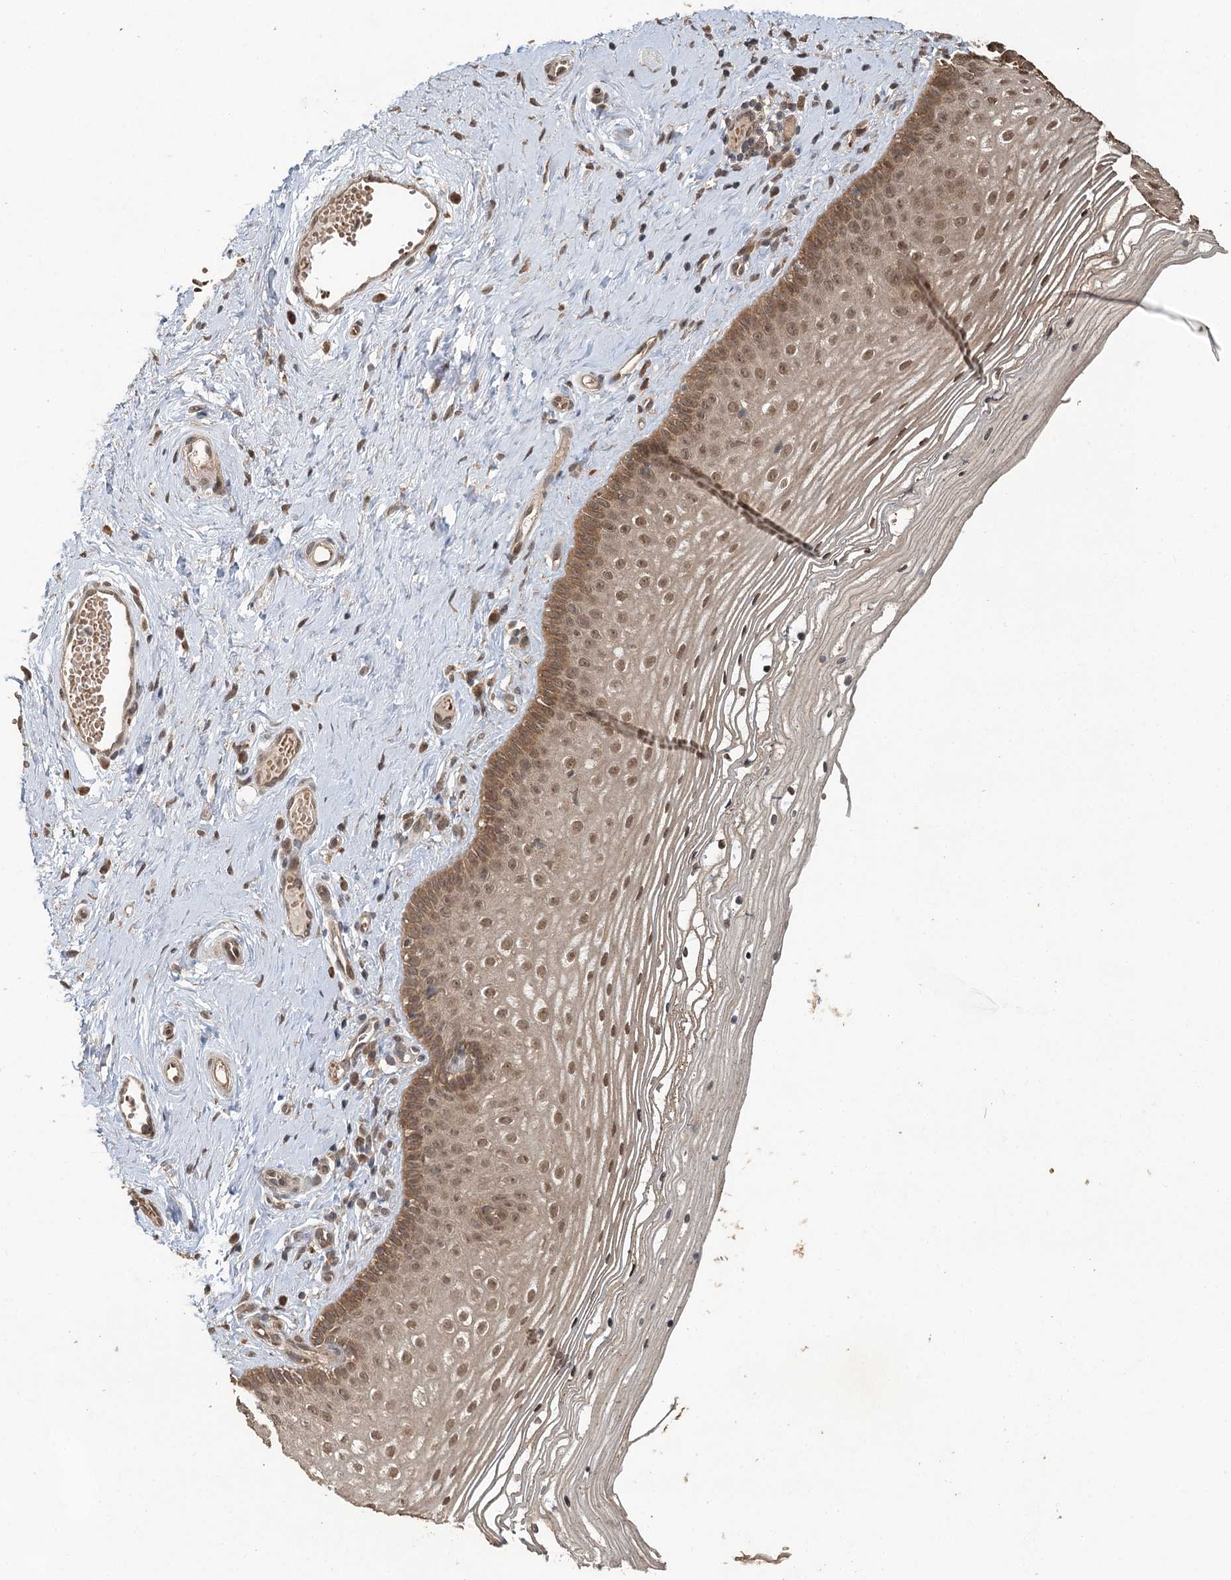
{"staining": {"intensity": "moderate", "quantity": ">75%", "location": "cytoplasmic/membranous,nuclear"}, "tissue": "vagina", "cell_type": "Squamous epithelial cells", "image_type": "normal", "snomed": [{"axis": "morphology", "description": "Normal tissue, NOS"}, {"axis": "topography", "description": "Vagina"}], "caption": "A high-resolution photomicrograph shows IHC staining of unremarkable vagina, which reveals moderate cytoplasmic/membranous,nuclear expression in about >75% of squamous epithelial cells.", "gene": "N6AMT1", "patient": {"sex": "female", "age": 46}}